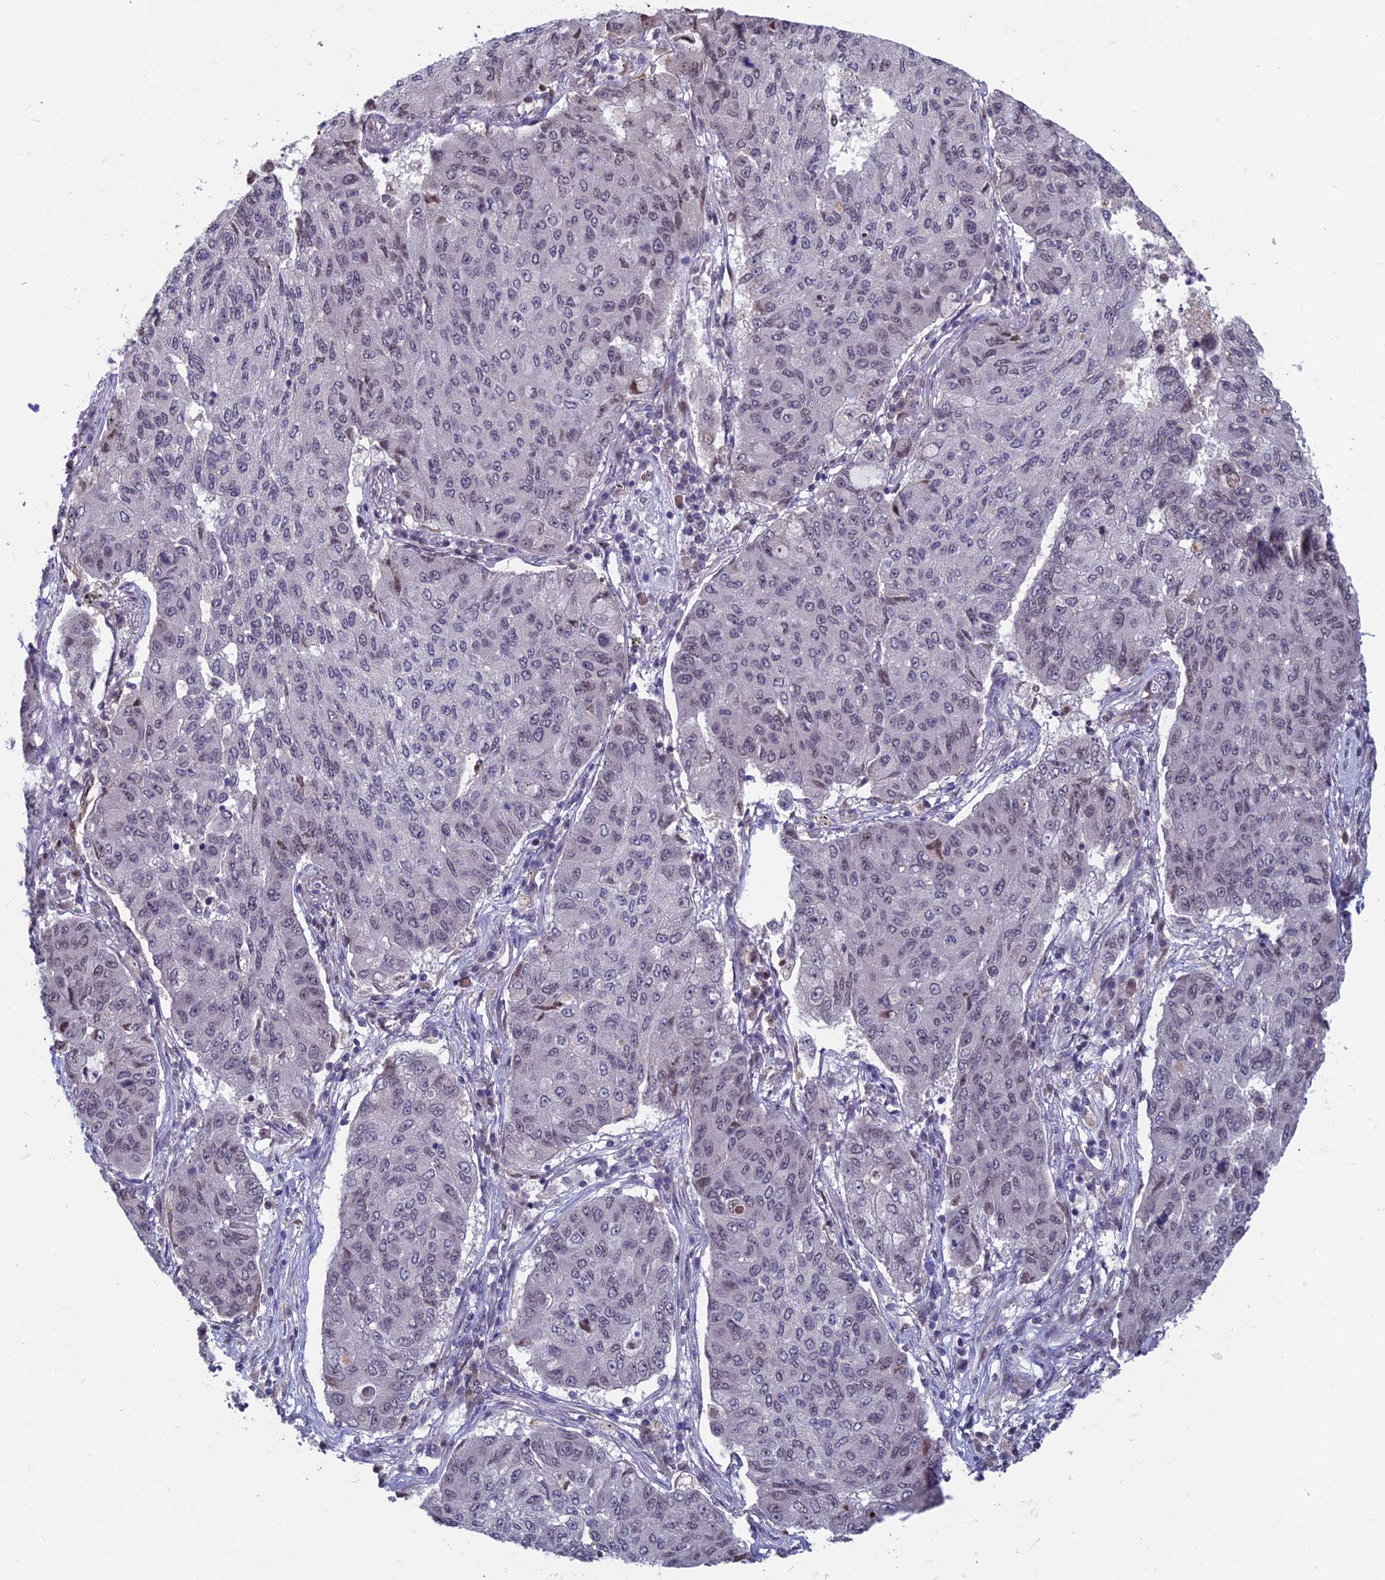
{"staining": {"intensity": "weak", "quantity": "<25%", "location": "nuclear"}, "tissue": "lung cancer", "cell_type": "Tumor cells", "image_type": "cancer", "snomed": [{"axis": "morphology", "description": "Squamous cell carcinoma, NOS"}, {"axis": "topography", "description": "Lung"}], "caption": "A high-resolution histopathology image shows immunohistochemistry (IHC) staining of squamous cell carcinoma (lung), which shows no significant expression in tumor cells.", "gene": "SPIRE1", "patient": {"sex": "male", "age": 74}}